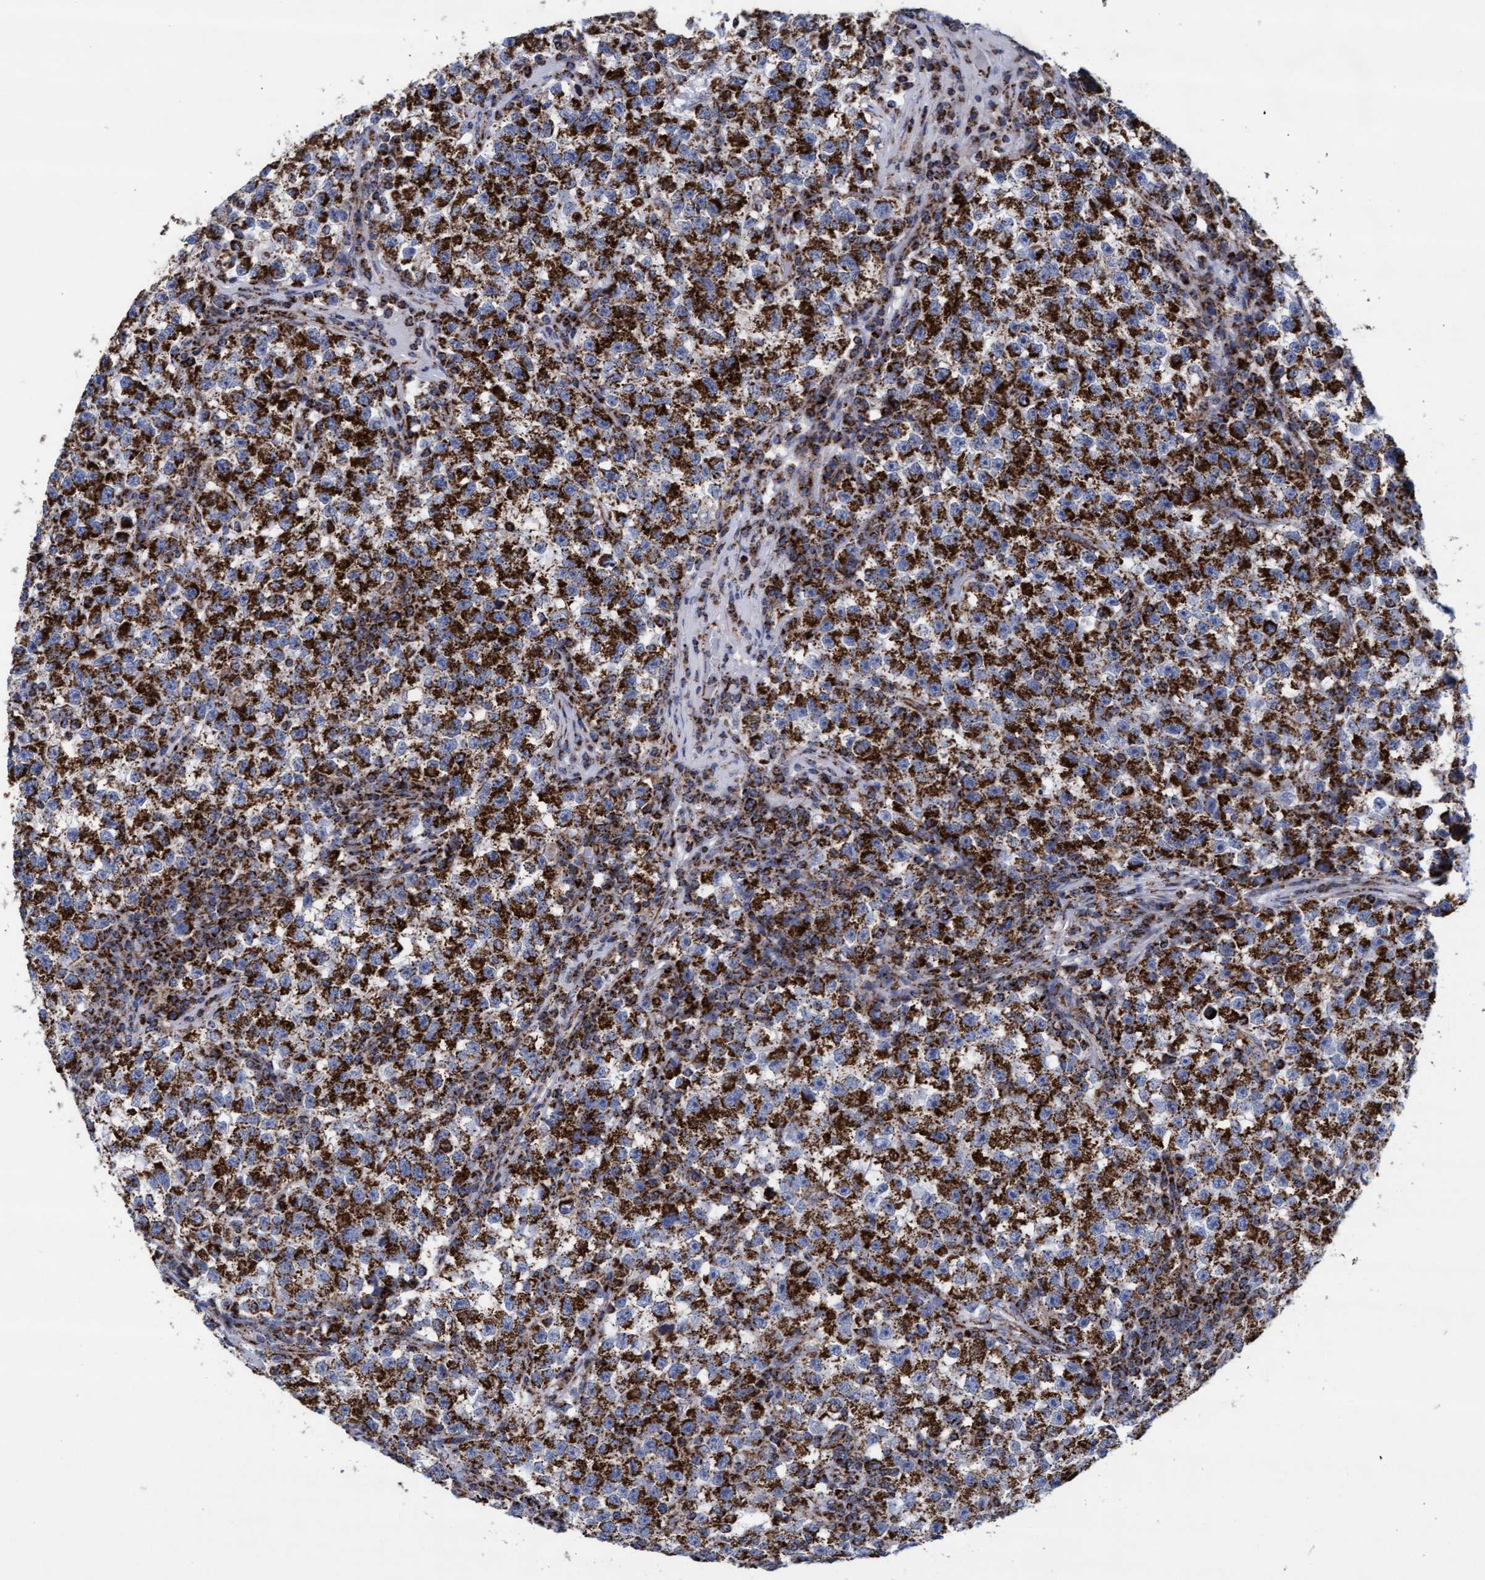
{"staining": {"intensity": "strong", "quantity": ">75%", "location": "cytoplasmic/membranous"}, "tissue": "testis cancer", "cell_type": "Tumor cells", "image_type": "cancer", "snomed": [{"axis": "morphology", "description": "Seminoma, NOS"}, {"axis": "topography", "description": "Testis"}], "caption": "This is a photomicrograph of IHC staining of testis cancer (seminoma), which shows strong positivity in the cytoplasmic/membranous of tumor cells.", "gene": "MRPL38", "patient": {"sex": "male", "age": 22}}